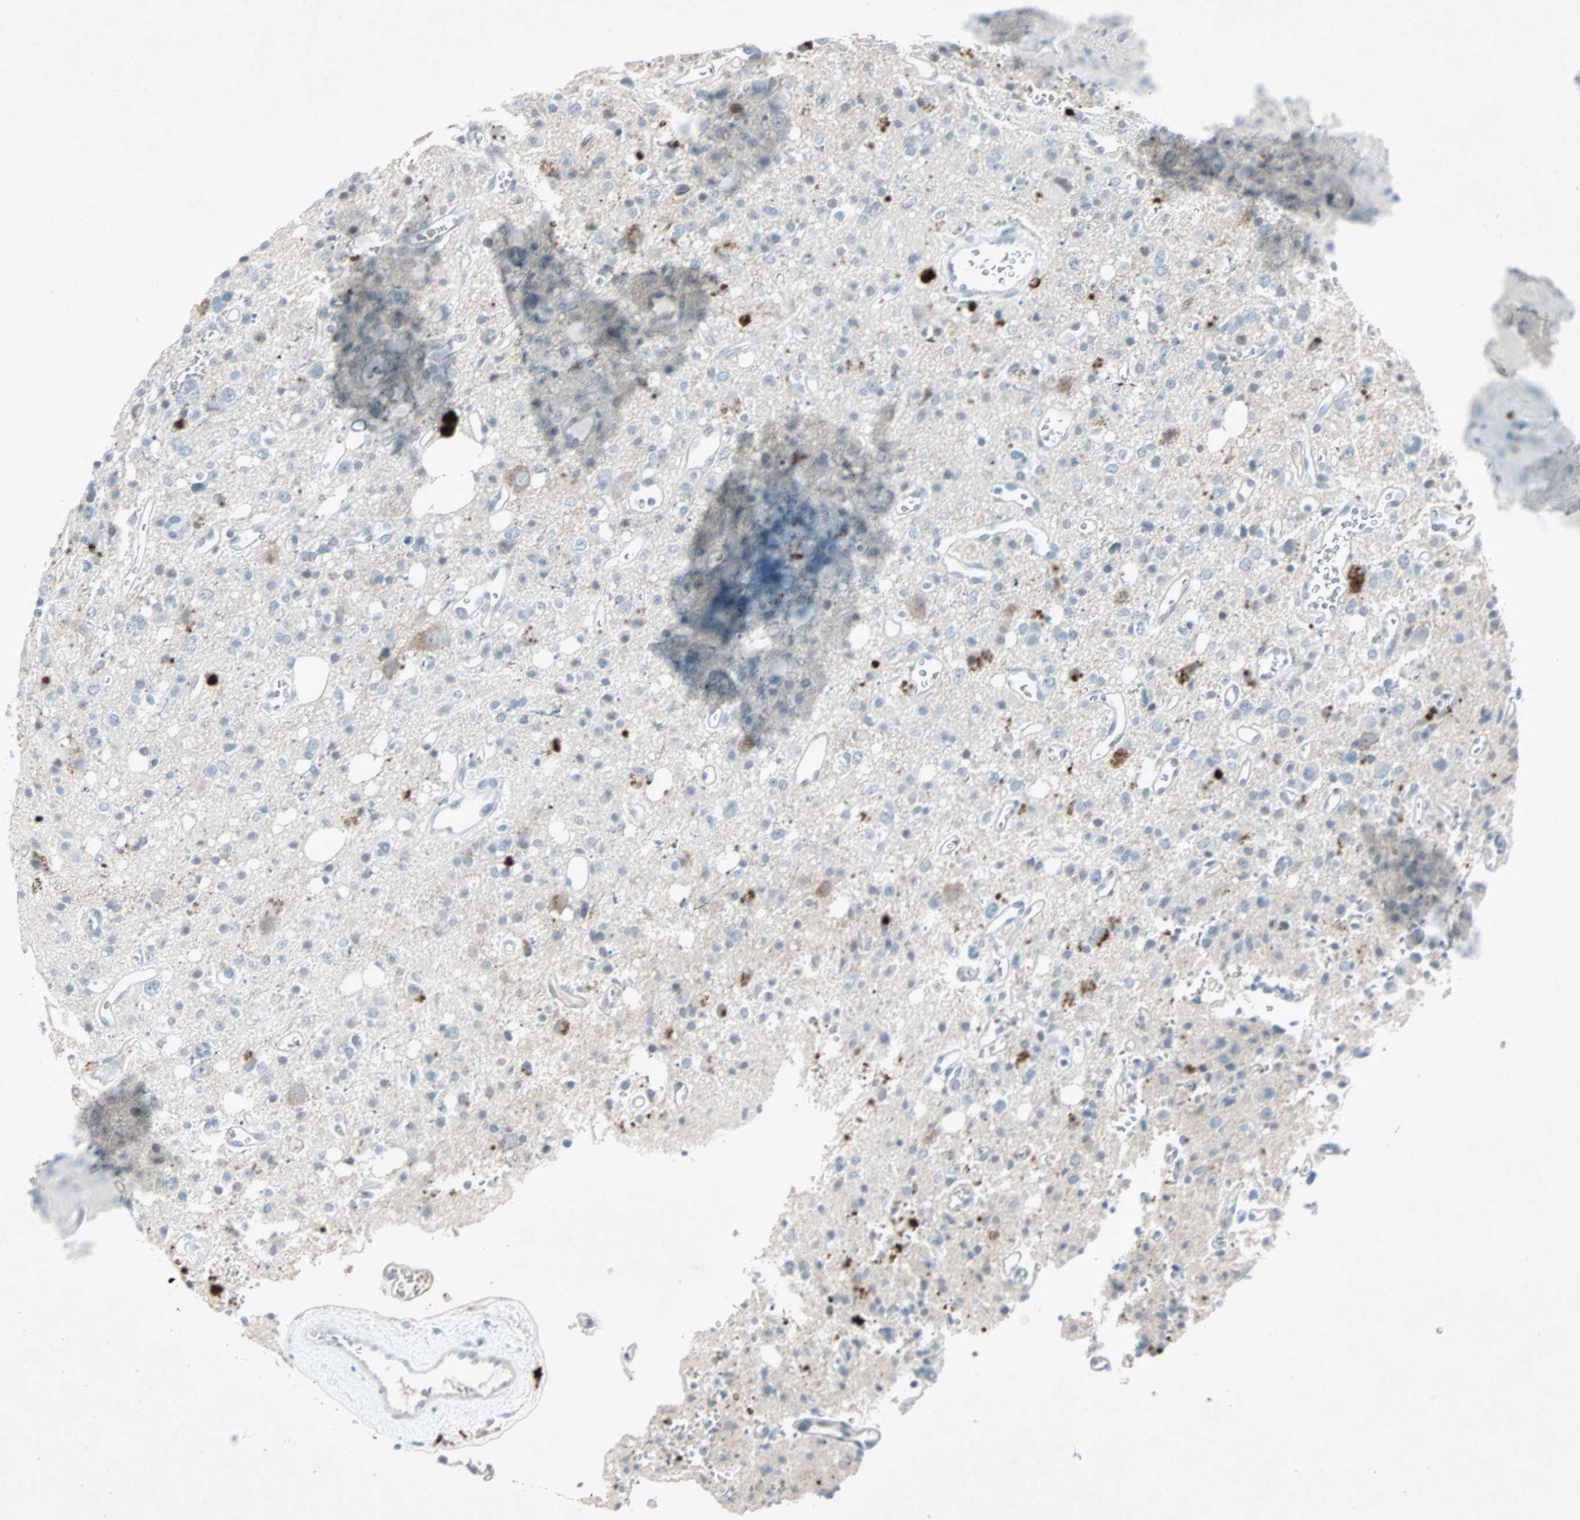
{"staining": {"intensity": "negative", "quantity": "none", "location": "none"}, "tissue": "glioma", "cell_type": "Tumor cells", "image_type": "cancer", "snomed": [{"axis": "morphology", "description": "Glioma, malignant, High grade"}, {"axis": "topography", "description": "Brain"}], "caption": "There is no significant positivity in tumor cells of glioma. (Brightfield microscopy of DAB (3,3'-diaminobenzidine) IHC at high magnification).", "gene": "LANCL3", "patient": {"sex": "male", "age": 47}}